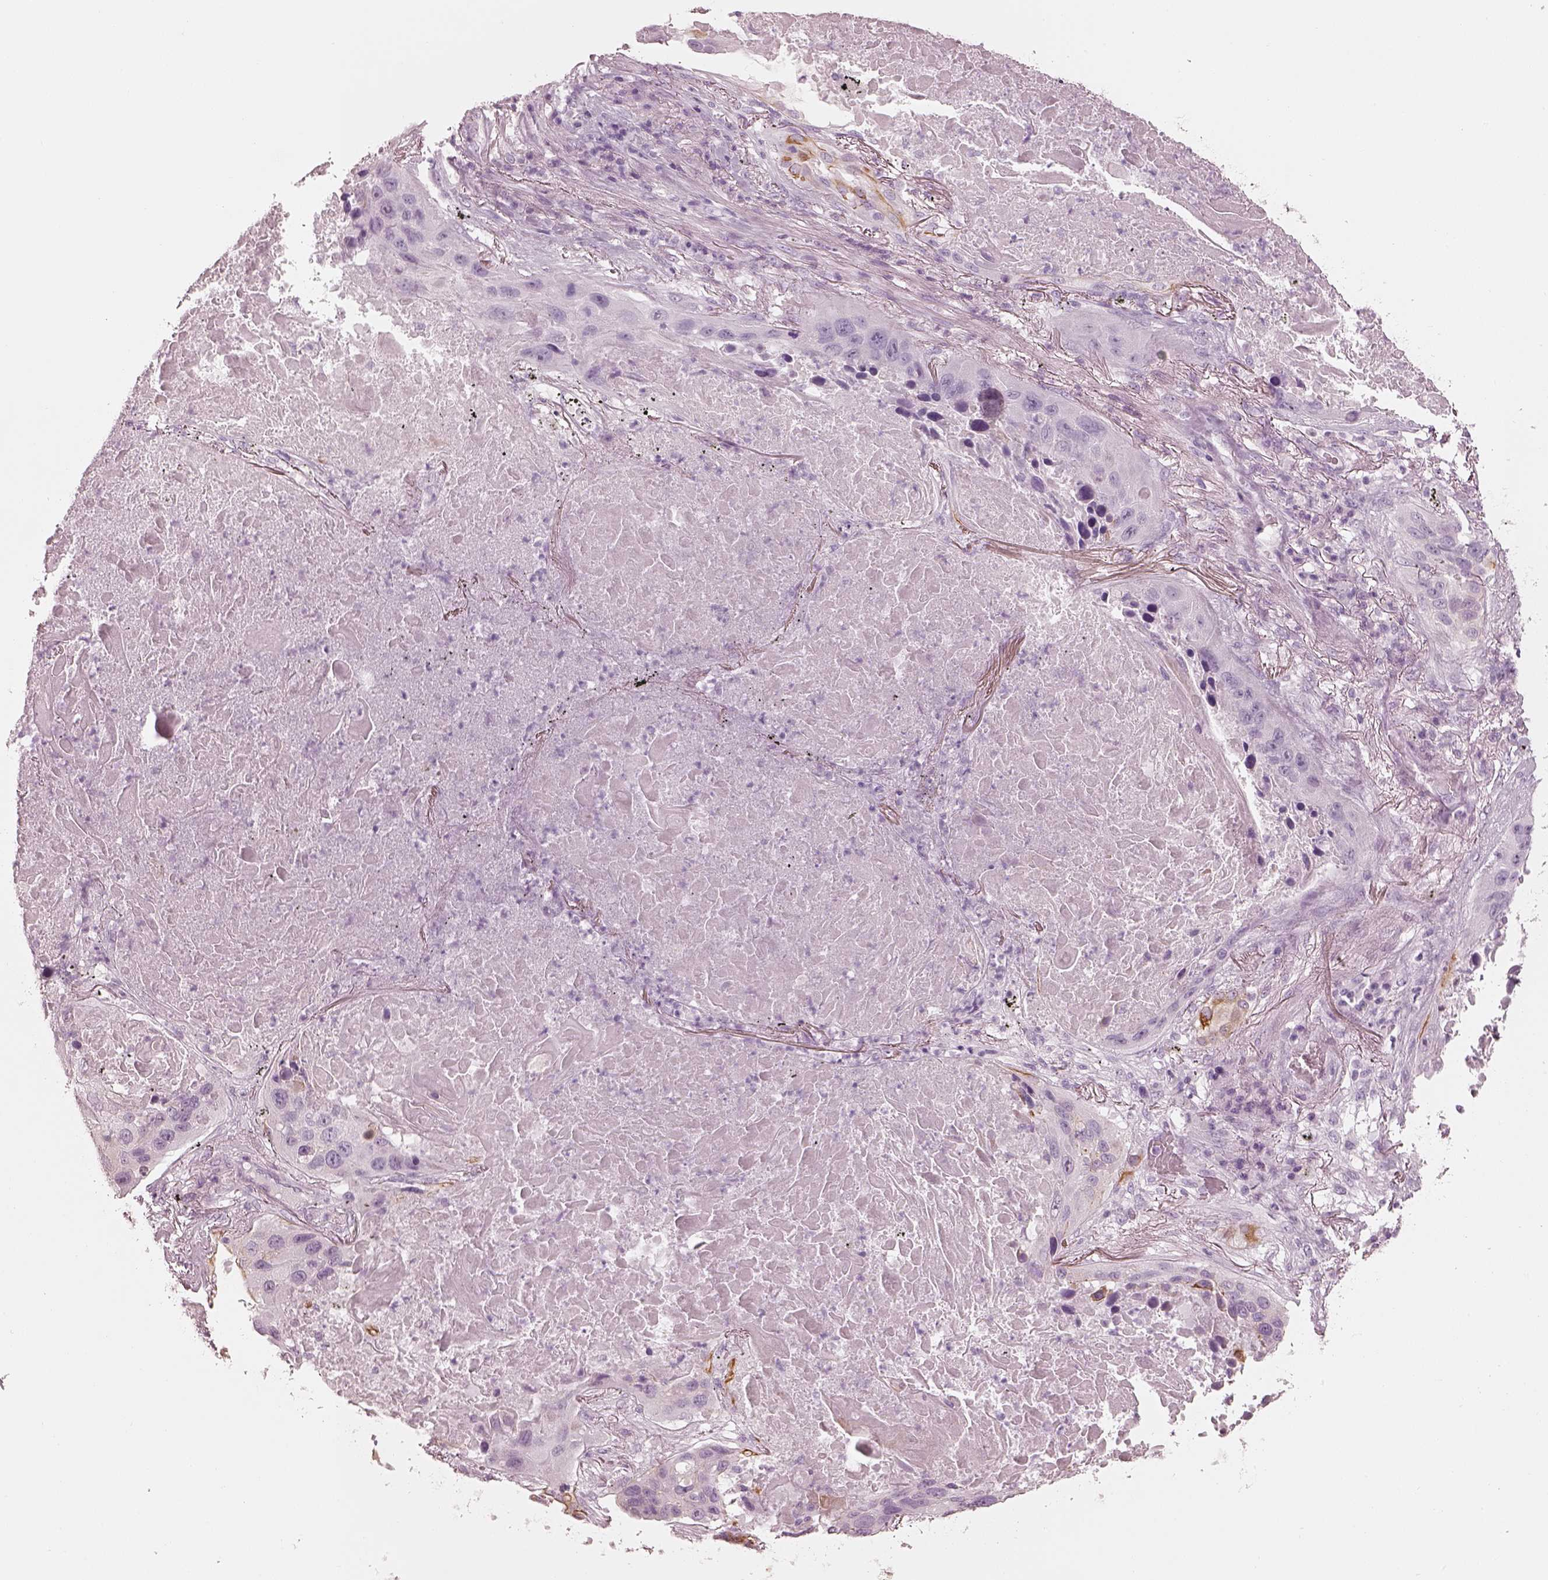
{"staining": {"intensity": "moderate", "quantity": "<25%", "location": "cytoplasmic/membranous"}, "tissue": "lung cancer", "cell_type": "Tumor cells", "image_type": "cancer", "snomed": [{"axis": "morphology", "description": "Squamous cell carcinoma, NOS"}, {"axis": "topography", "description": "Lung"}], "caption": "Lung cancer (squamous cell carcinoma) stained with a brown dye demonstrates moderate cytoplasmic/membranous positive positivity in approximately <25% of tumor cells.", "gene": "PON3", "patient": {"sex": "male", "age": 57}}